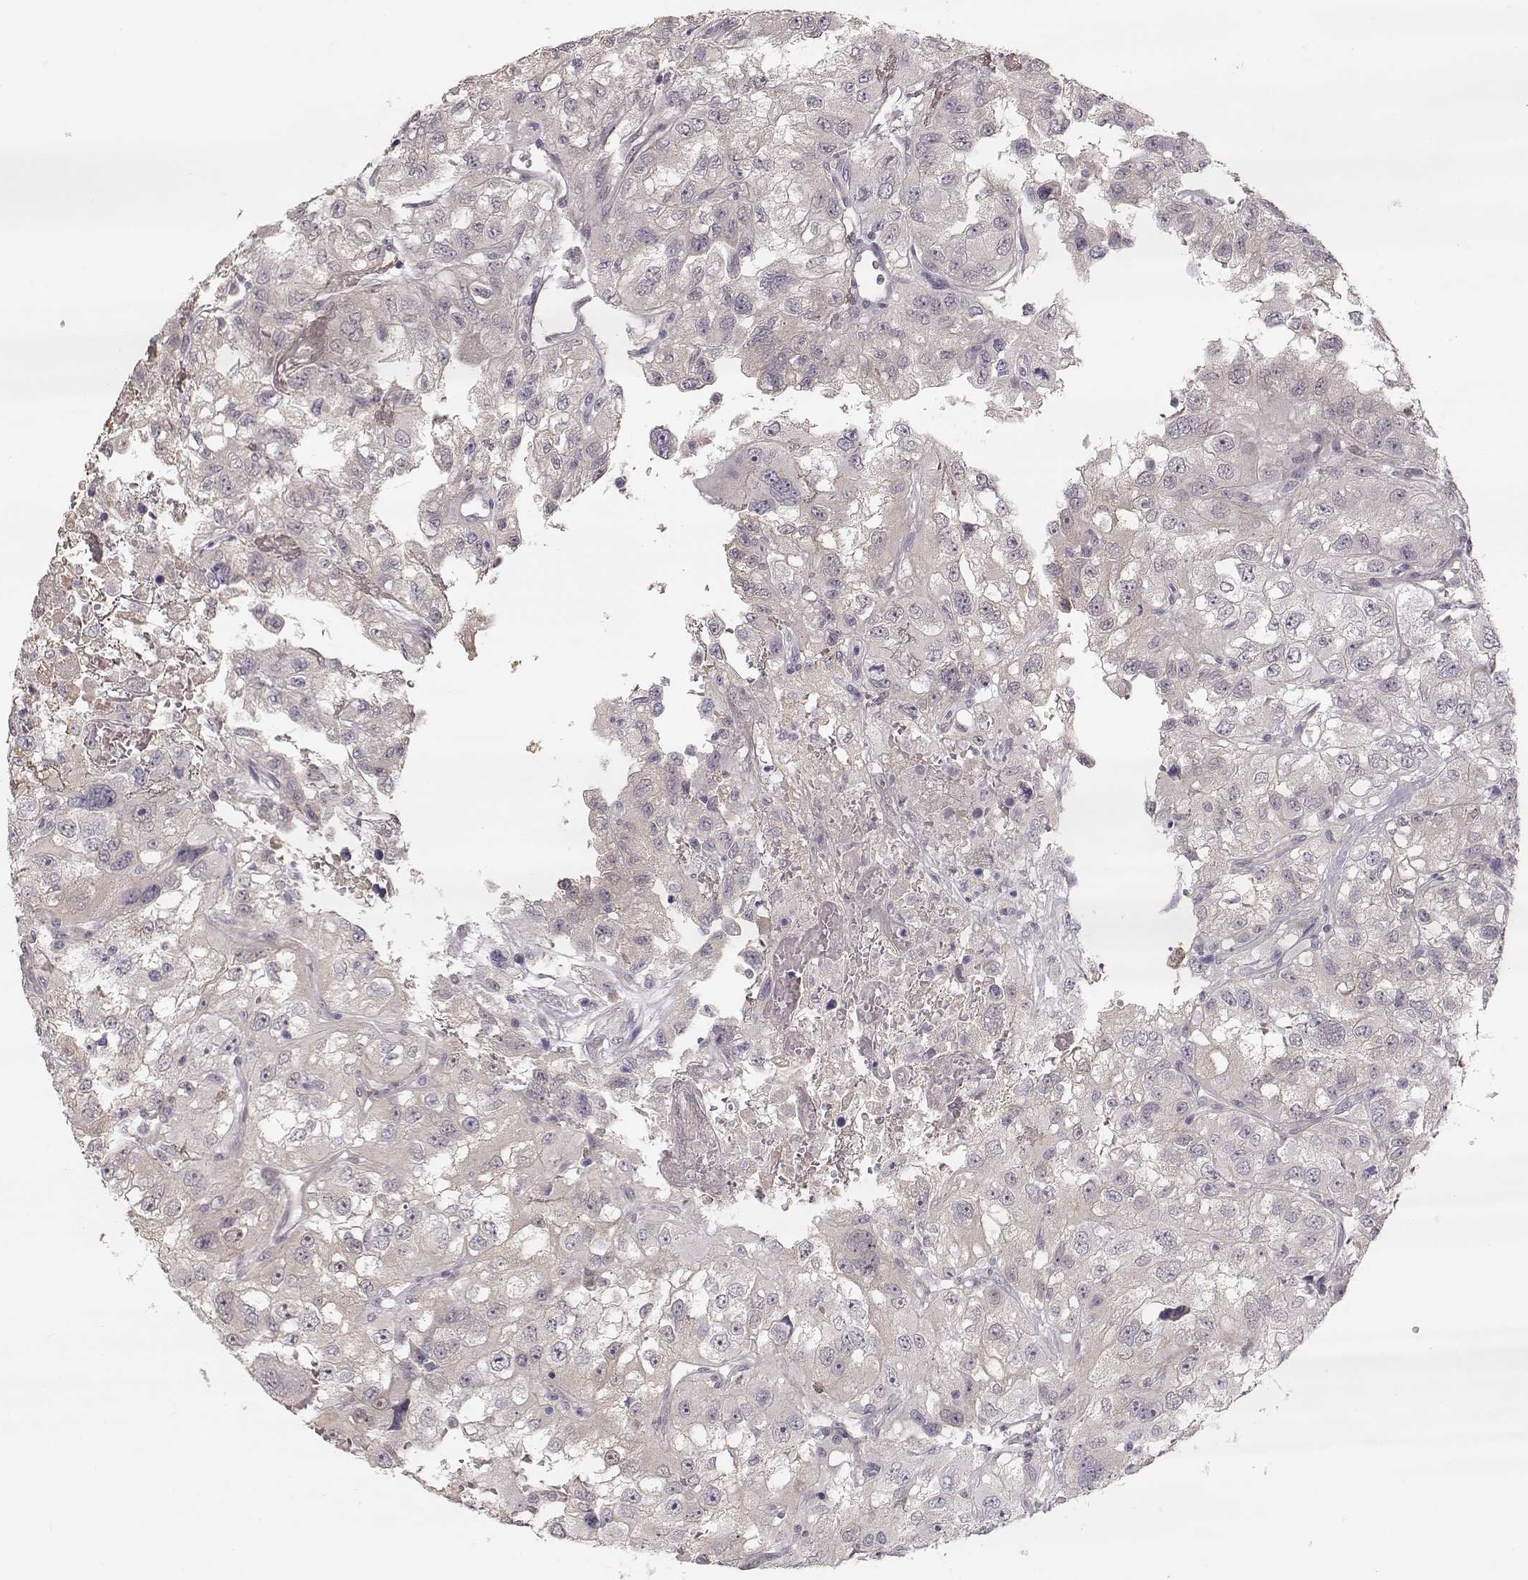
{"staining": {"intensity": "negative", "quantity": "none", "location": "none"}, "tissue": "renal cancer", "cell_type": "Tumor cells", "image_type": "cancer", "snomed": [{"axis": "morphology", "description": "Adenocarcinoma, NOS"}, {"axis": "topography", "description": "Kidney"}], "caption": "The IHC micrograph has no significant positivity in tumor cells of renal adenocarcinoma tissue.", "gene": "PNMT", "patient": {"sex": "male", "age": 64}}